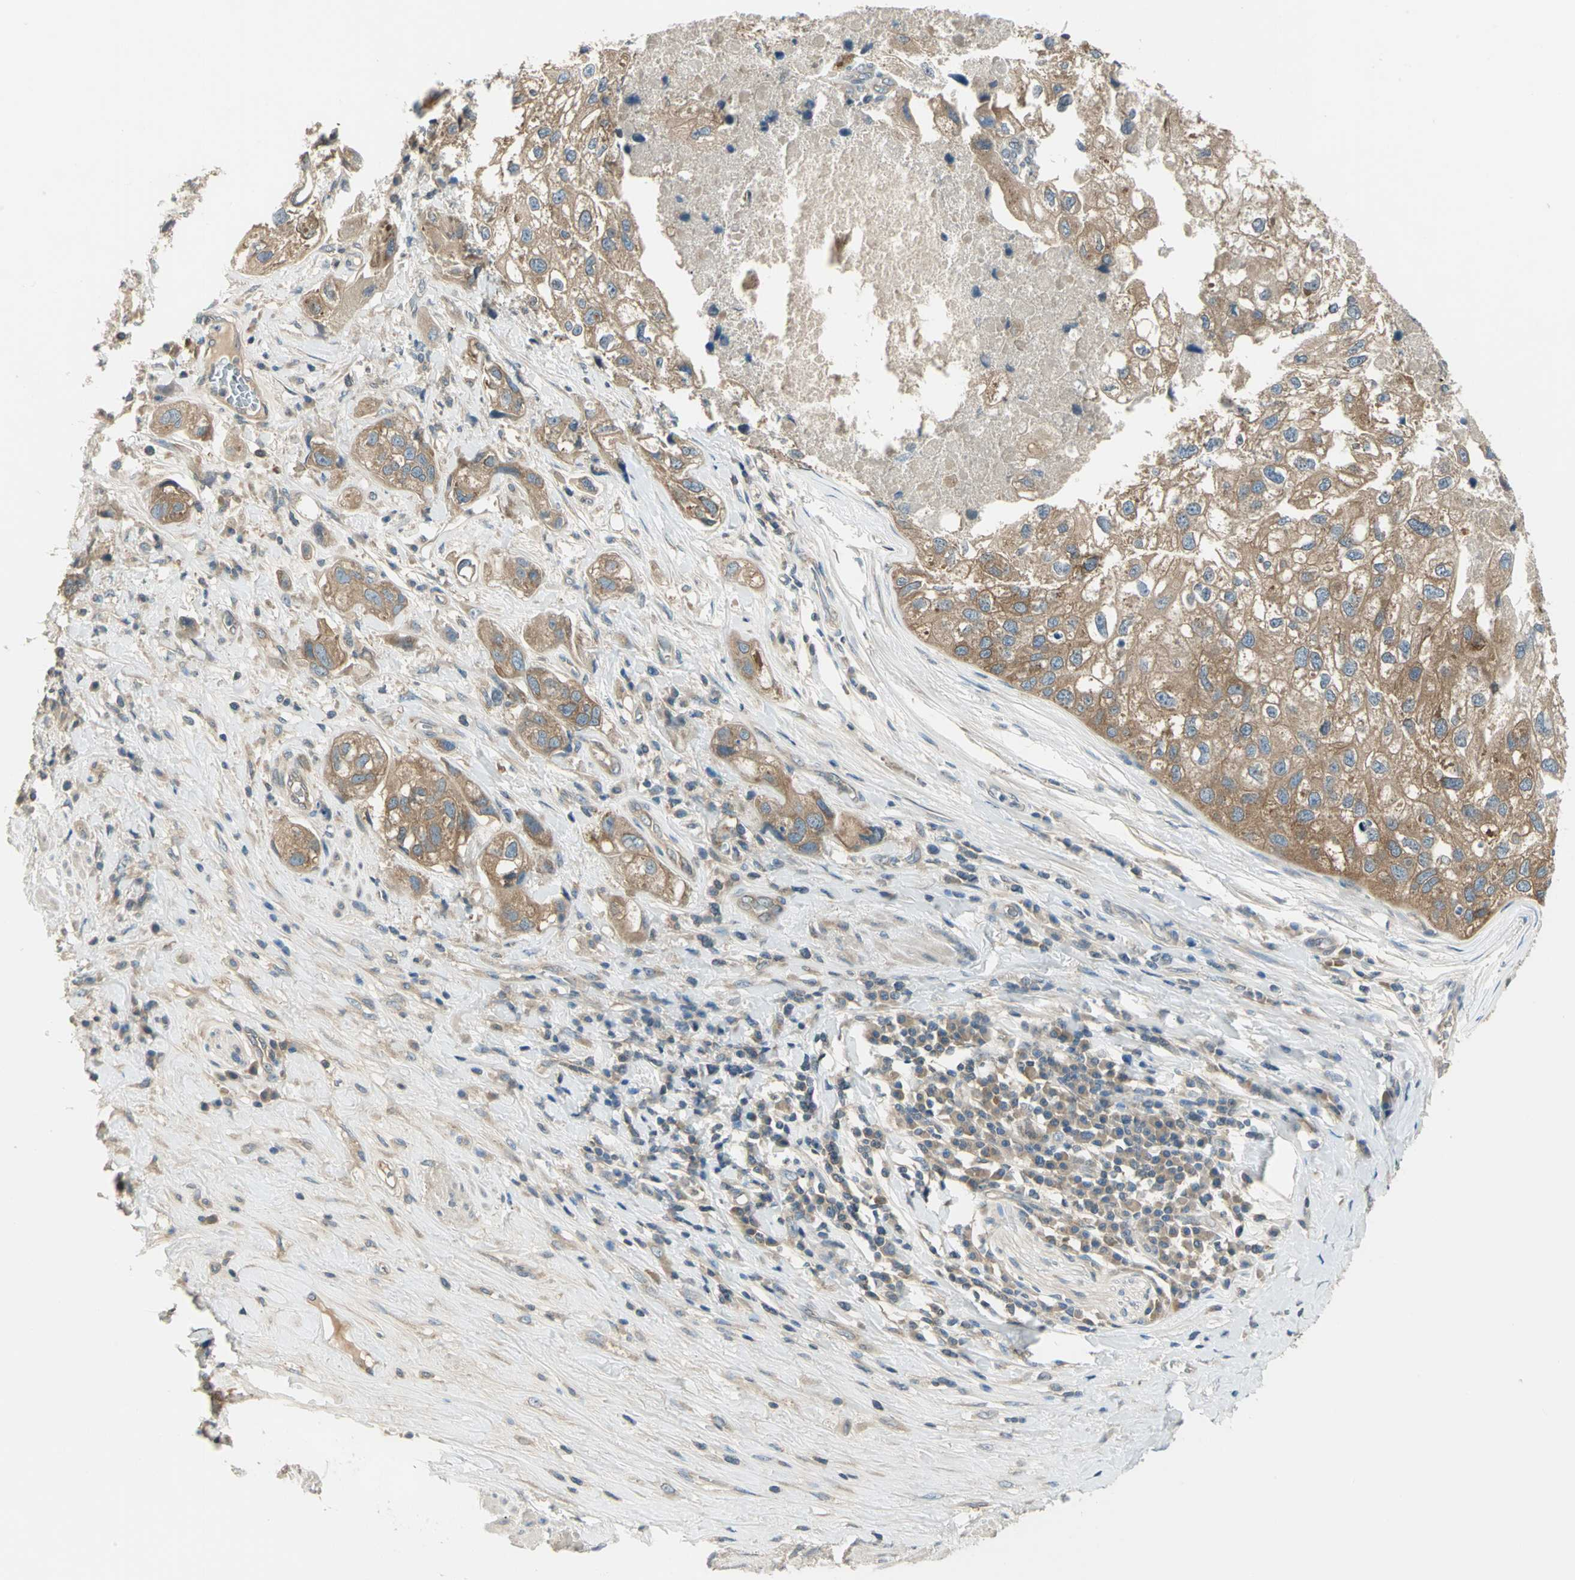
{"staining": {"intensity": "moderate", "quantity": ">75%", "location": "cytoplasmic/membranous"}, "tissue": "urothelial cancer", "cell_type": "Tumor cells", "image_type": "cancer", "snomed": [{"axis": "morphology", "description": "Urothelial carcinoma, High grade"}, {"axis": "topography", "description": "Urinary bladder"}], "caption": "DAB (3,3'-diaminobenzidine) immunohistochemical staining of urothelial cancer shows moderate cytoplasmic/membranous protein staining in approximately >75% of tumor cells.", "gene": "PRKAA1", "patient": {"sex": "female", "age": 64}}